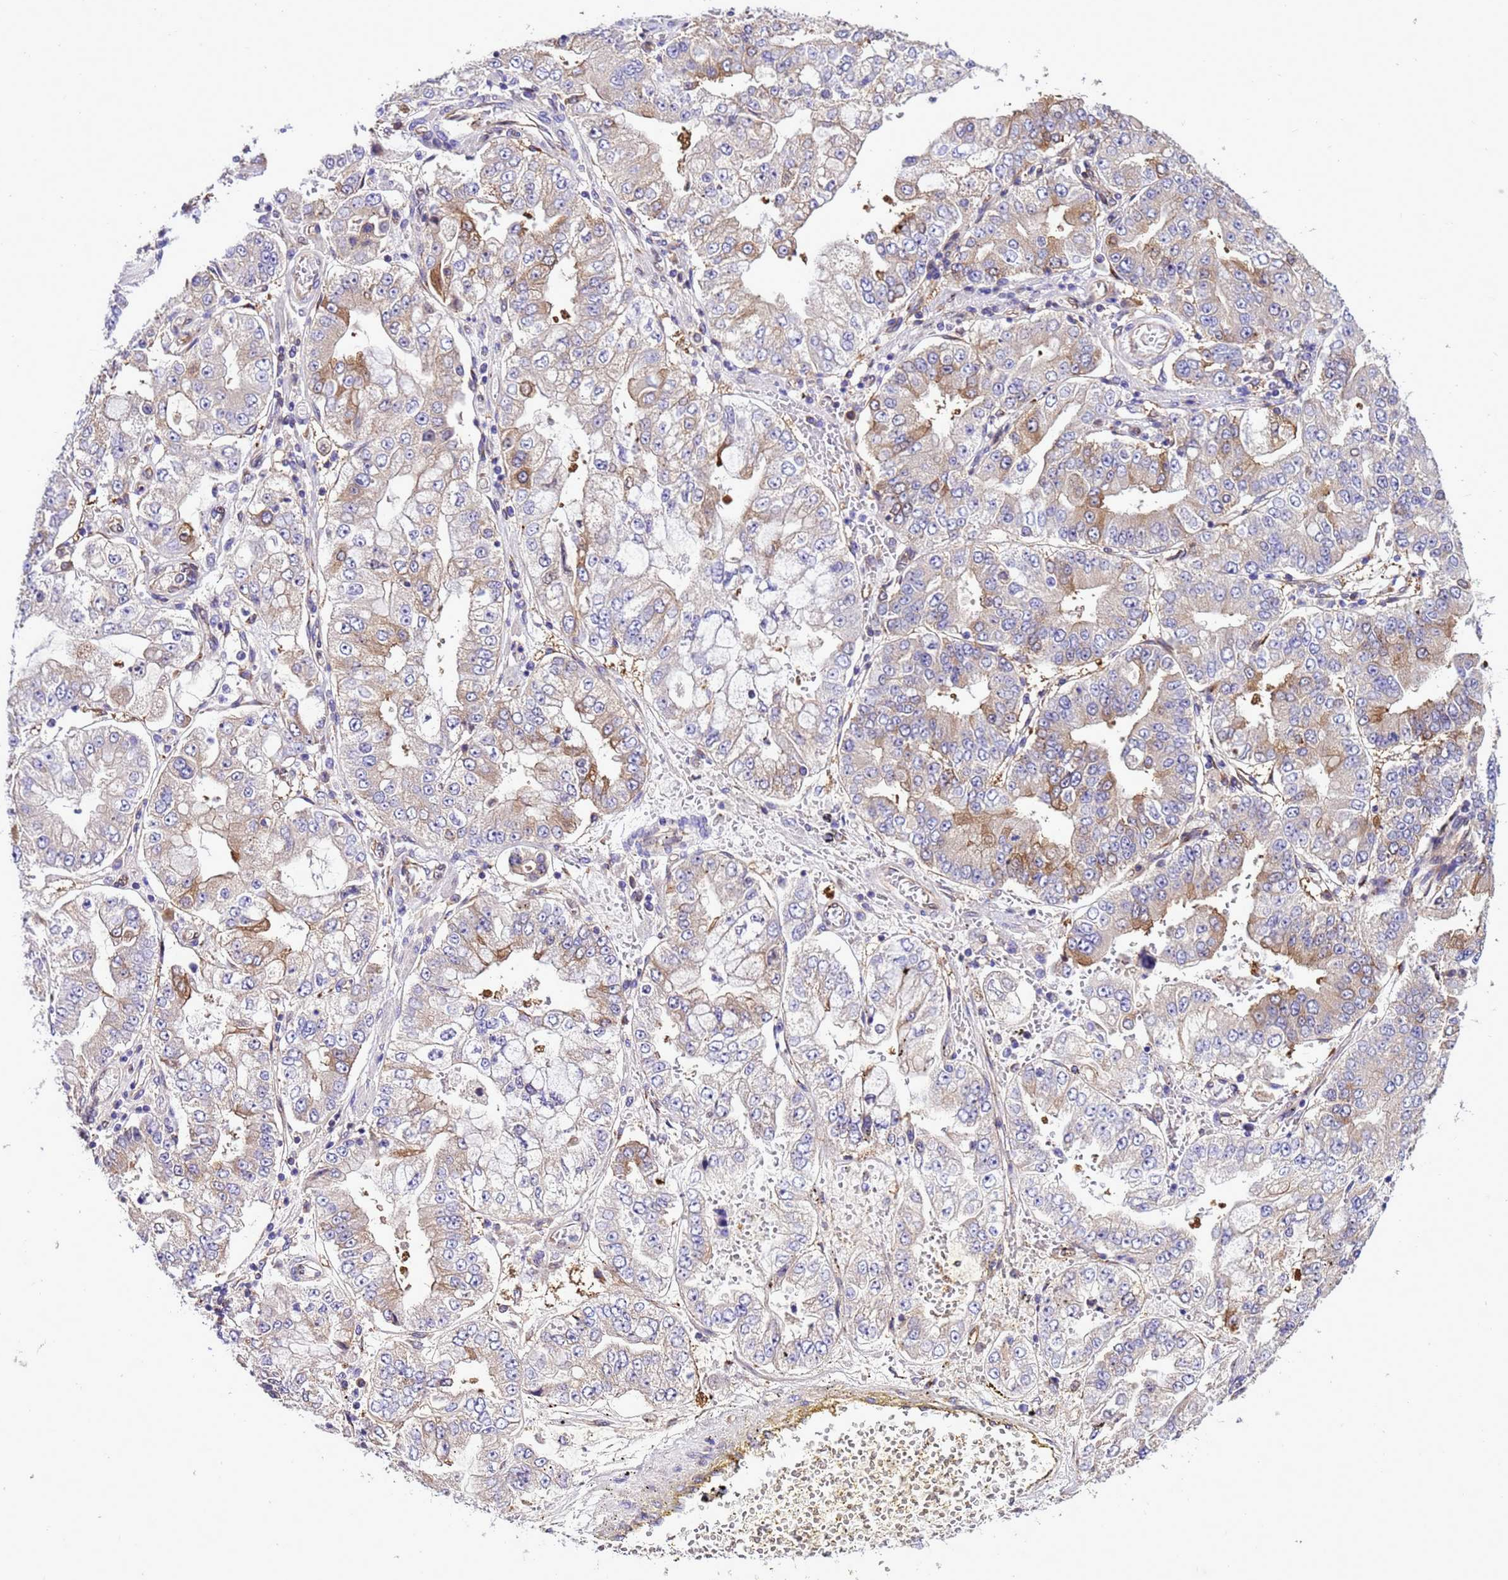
{"staining": {"intensity": "moderate", "quantity": "<25%", "location": "cytoplasmic/membranous"}, "tissue": "stomach cancer", "cell_type": "Tumor cells", "image_type": "cancer", "snomed": [{"axis": "morphology", "description": "Adenocarcinoma, NOS"}, {"axis": "topography", "description": "Stomach"}], "caption": "Human stomach cancer stained for a protein (brown) exhibits moderate cytoplasmic/membranous positive expression in approximately <25% of tumor cells.", "gene": "RABEP2", "patient": {"sex": "male", "age": 76}}